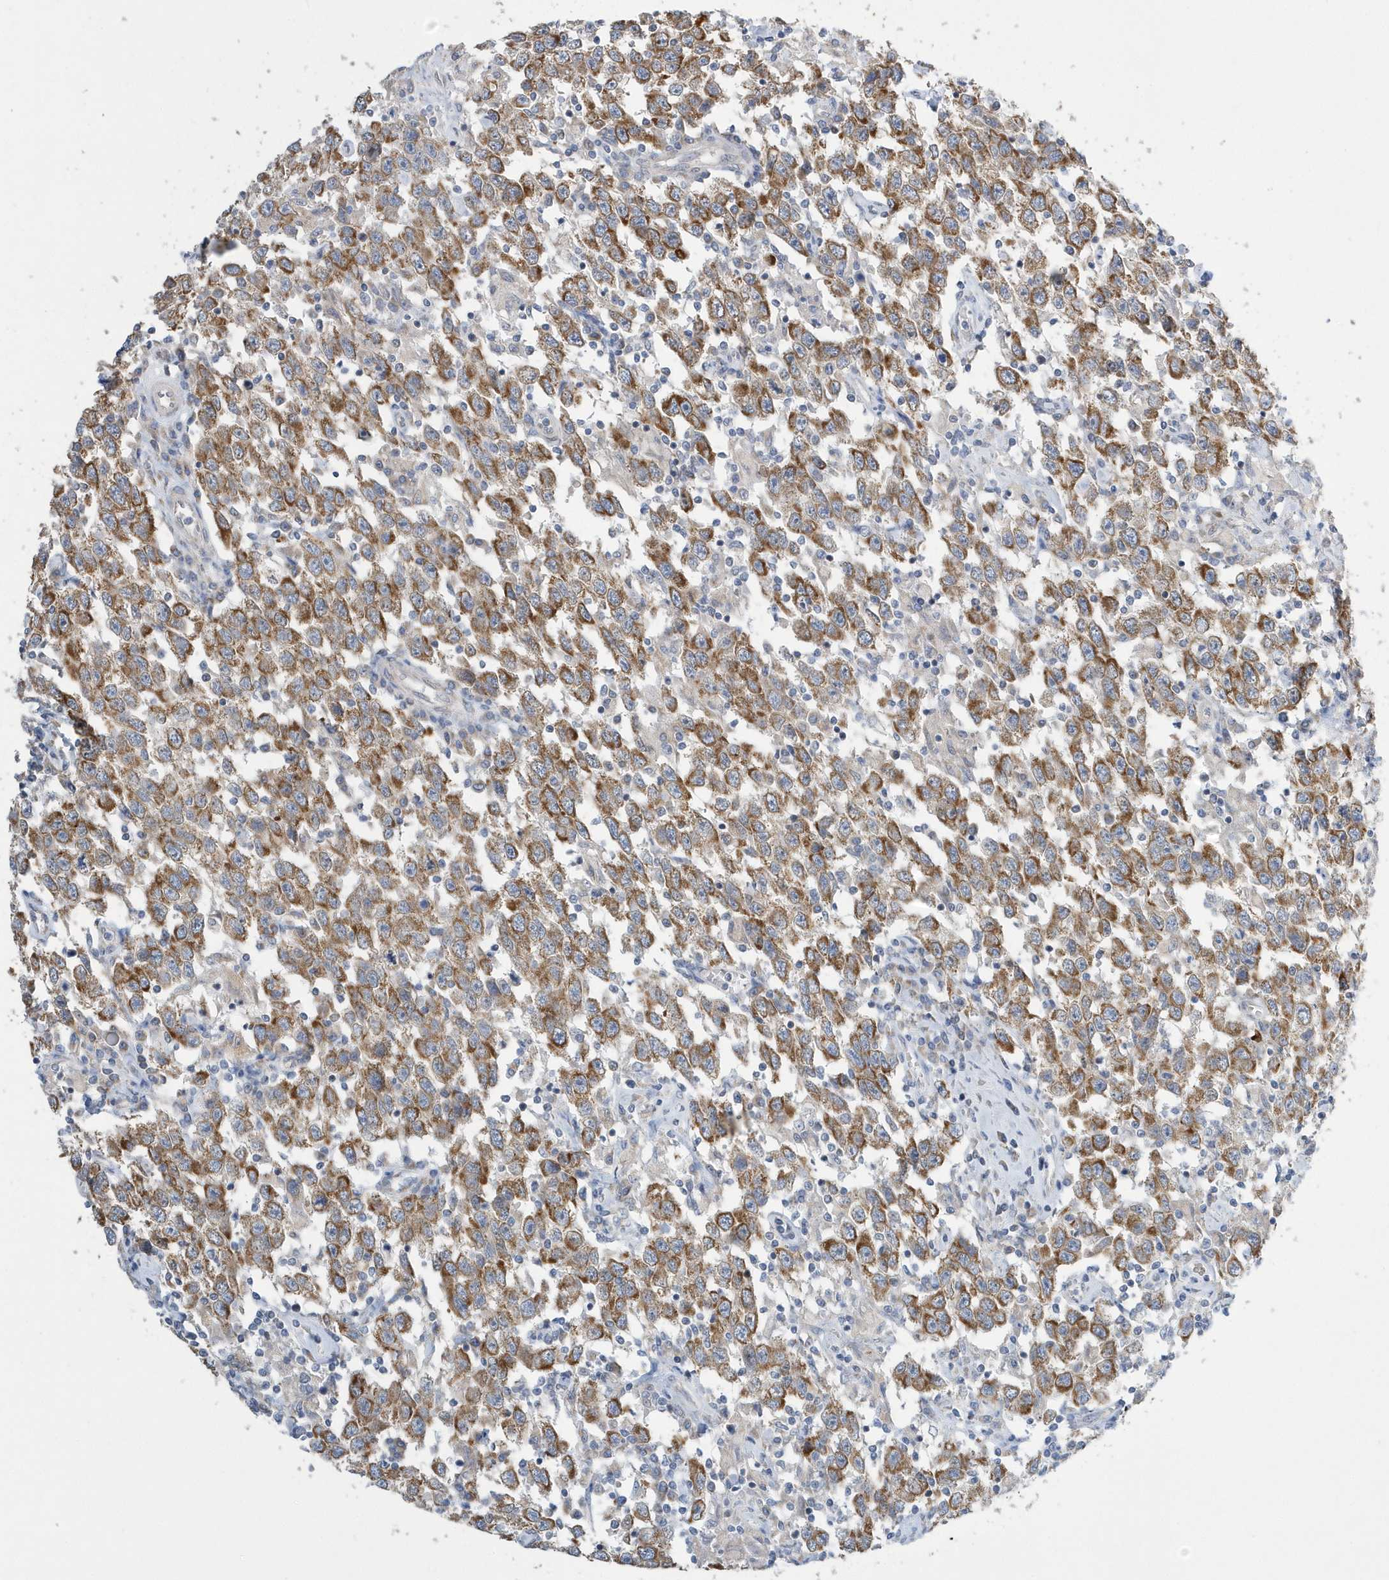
{"staining": {"intensity": "moderate", "quantity": ">75%", "location": "cytoplasmic/membranous"}, "tissue": "testis cancer", "cell_type": "Tumor cells", "image_type": "cancer", "snomed": [{"axis": "morphology", "description": "Seminoma, NOS"}, {"axis": "topography", "description": "Testis"}], "caption": "Human testis seminoma stained with a brown dye exhibits moderate cytoplasmic/membranous positive expression in about >75% of tumor cells.", "gene": "SPATA5", "patient": {"sex": "male", "age": 41}}